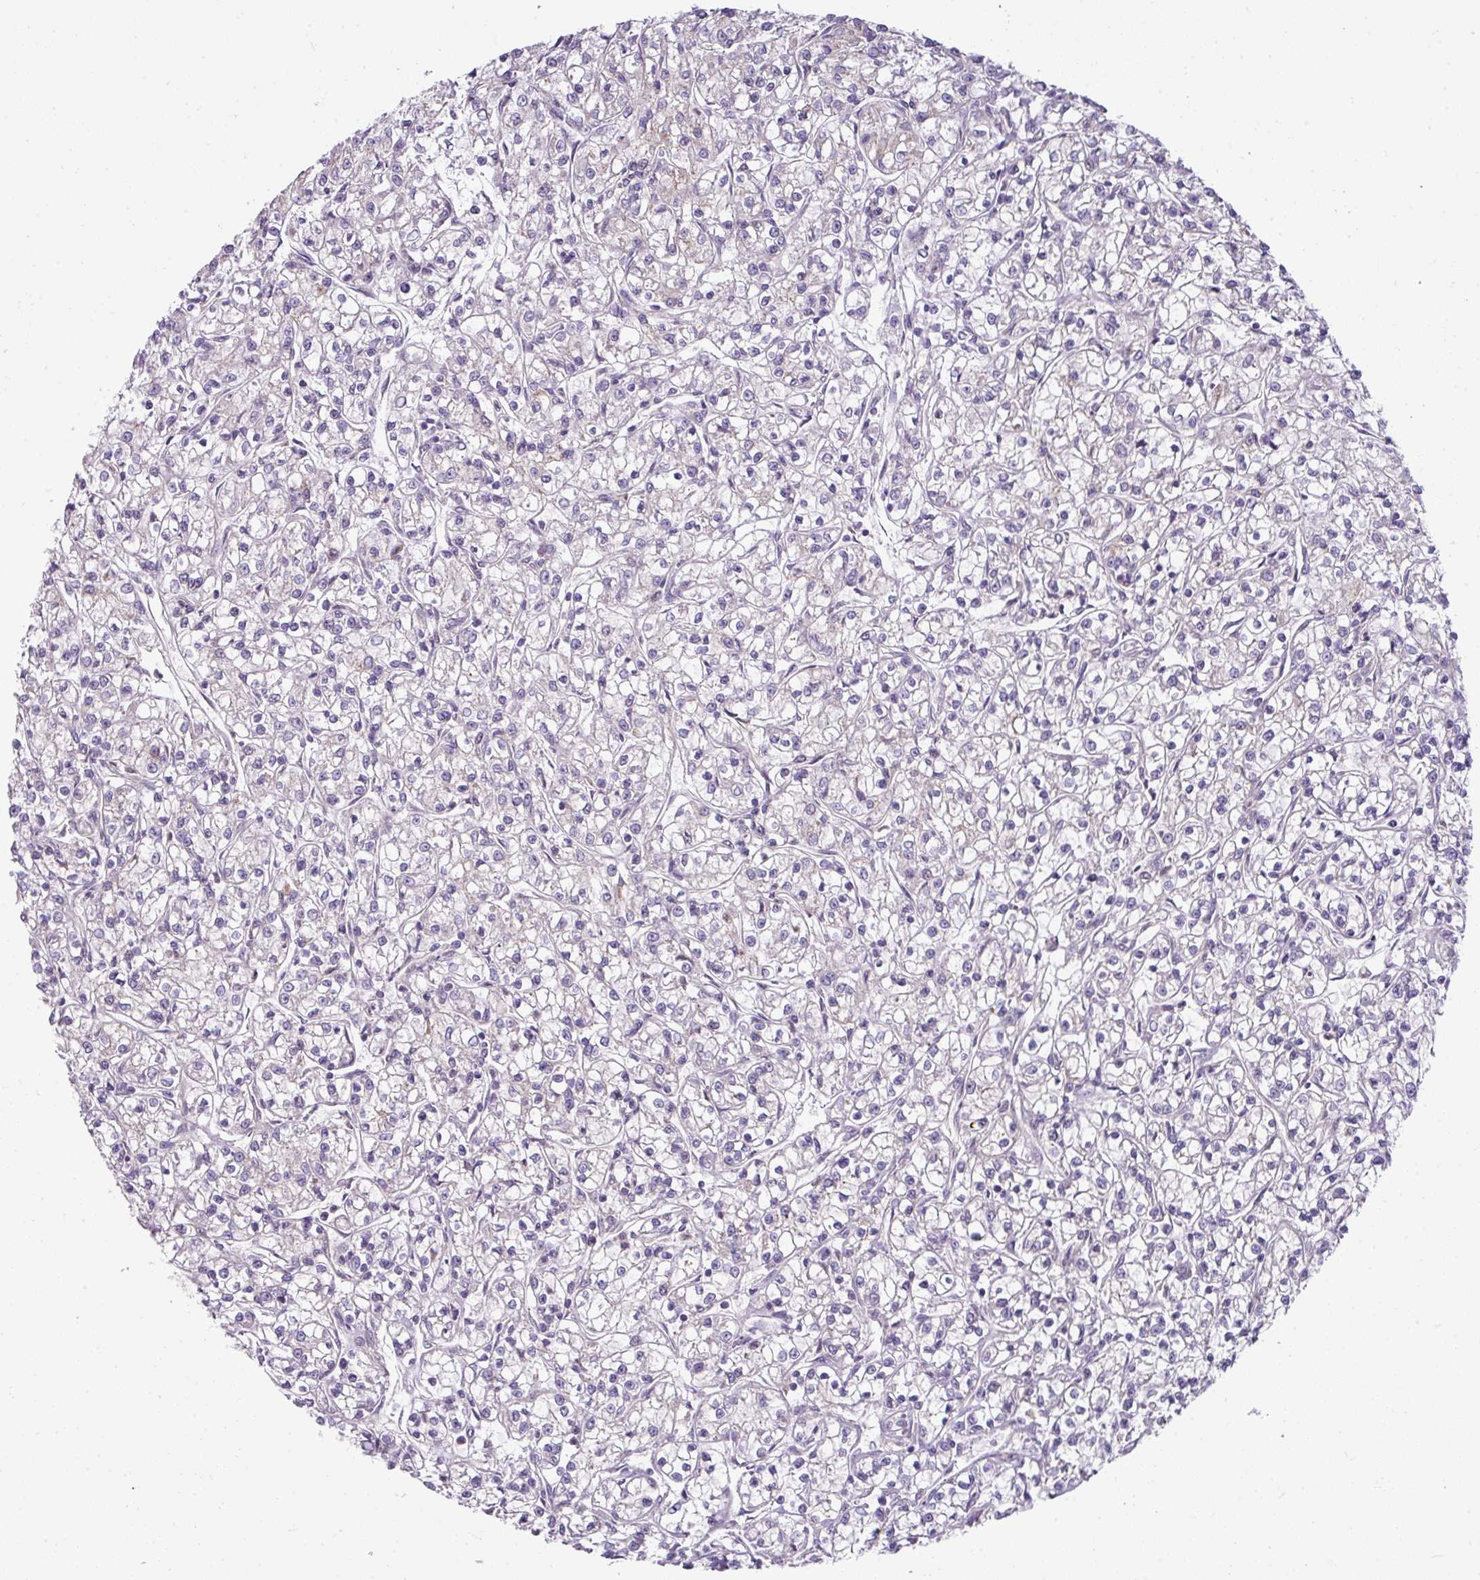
{"staining": {"intensity": "negative", "quantity": "none", "location": "none"}, "tissue": "renal cancer", "cell_type": "Tumor cells", "image_type": "cancer", "snomed": [{"axis": "morphology", "description": "Adenocarcinoma, NOS"}, {"axis": "topography", "description": "Kidney"}], "caption": "Human renal adenocarcinoma stained for a protein using IHC displays no expression in tumor cells.", "gene": "STAT5A", "patient": {"sex": "female", "age": 59}}